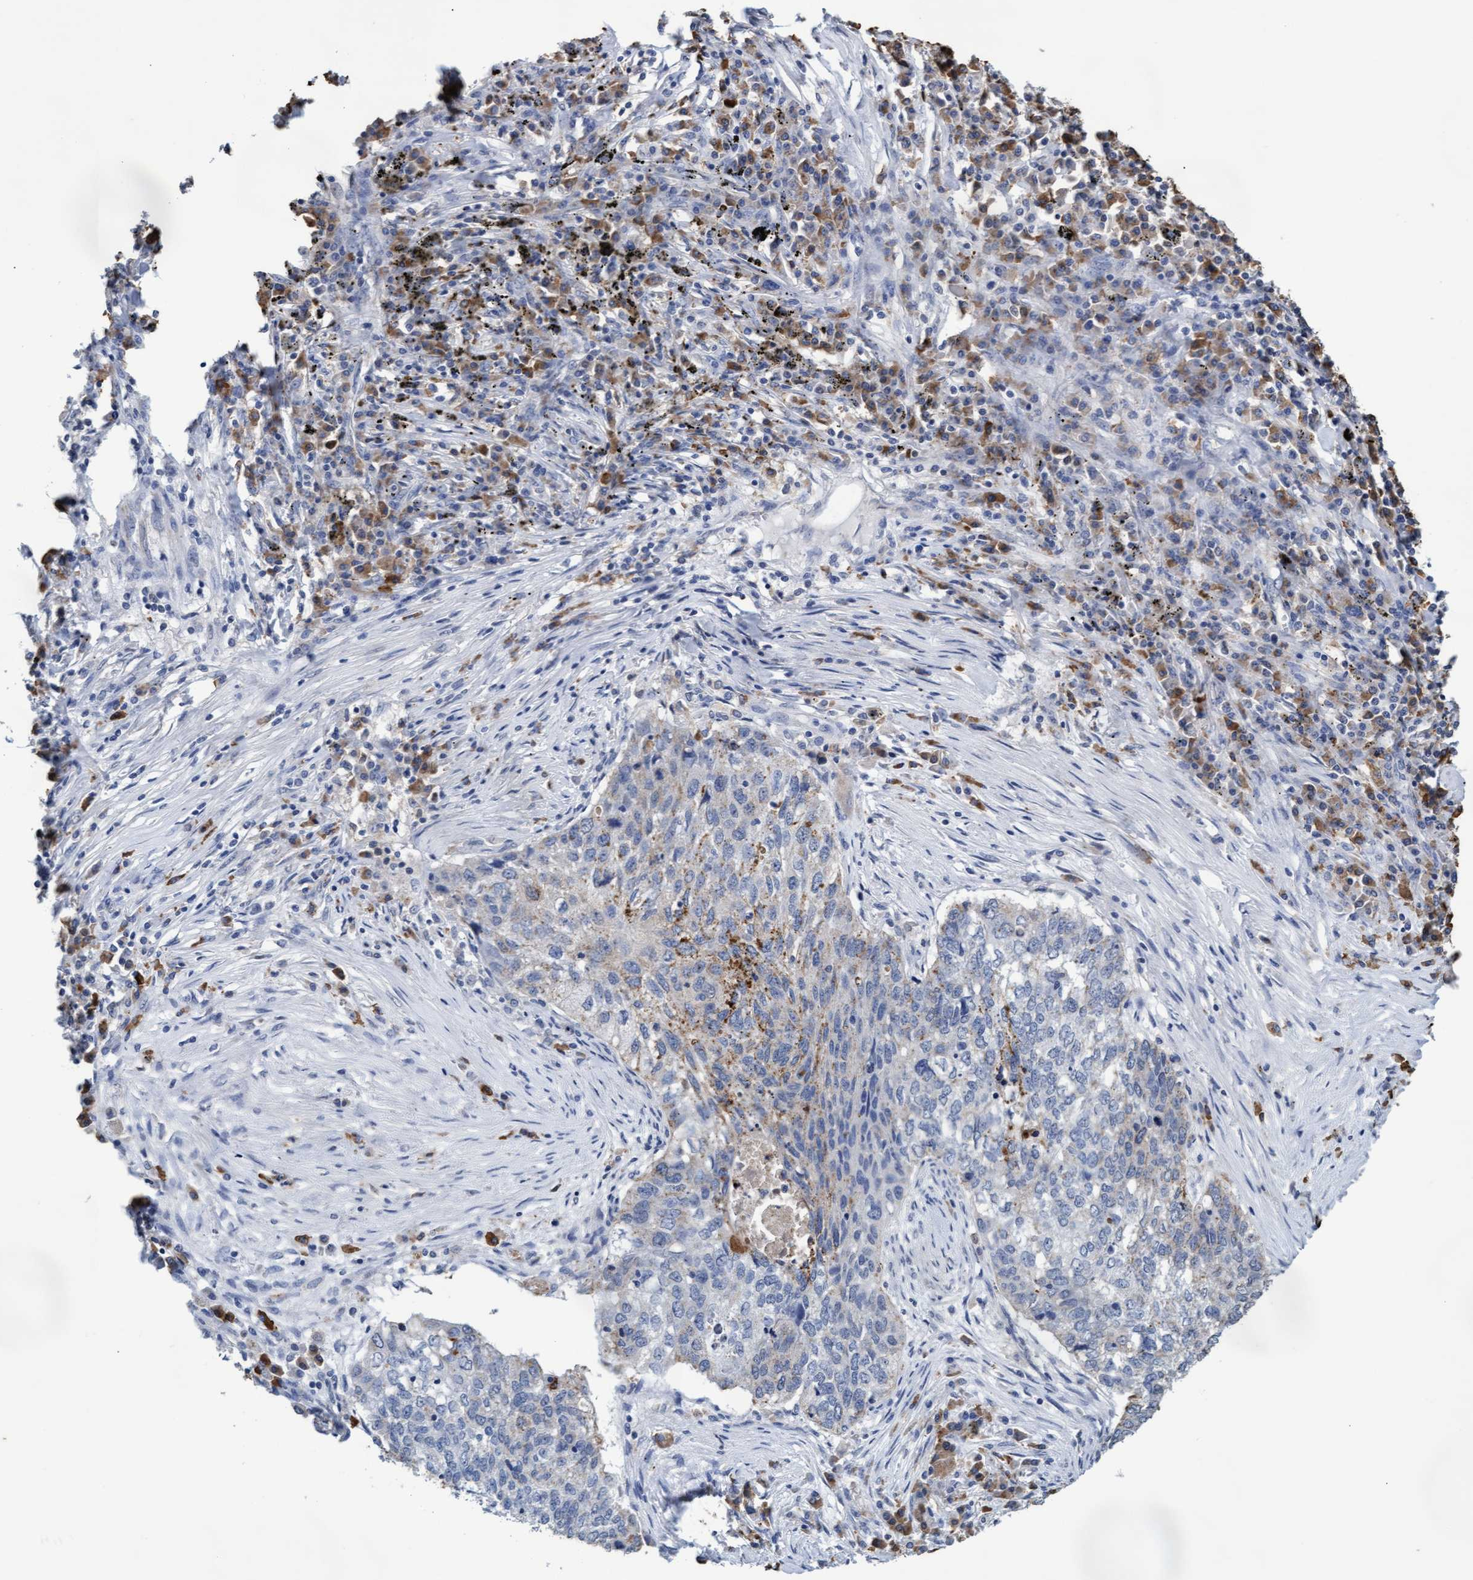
{"staining": {"intensity": "weak", "quantity": "<25%", "location": "cytoplasmic/membranous"}, "tissue": "lung cancer", "cell_type": "Tumor cells", "image_type": "cancer", "snomed": [{"axis": "morphology", "description": "Squamous cell carcinoma, NOS"}, {"axis": "topography", "description": "Lung"}], "caption": "DAB (3,3'-diaminobenzidine) immunohistochemical staining of lung cancer exhibits no significant staining in tumor cells.", "gene": "GPR39", "patient": {"sex": "female", "age": 63}}